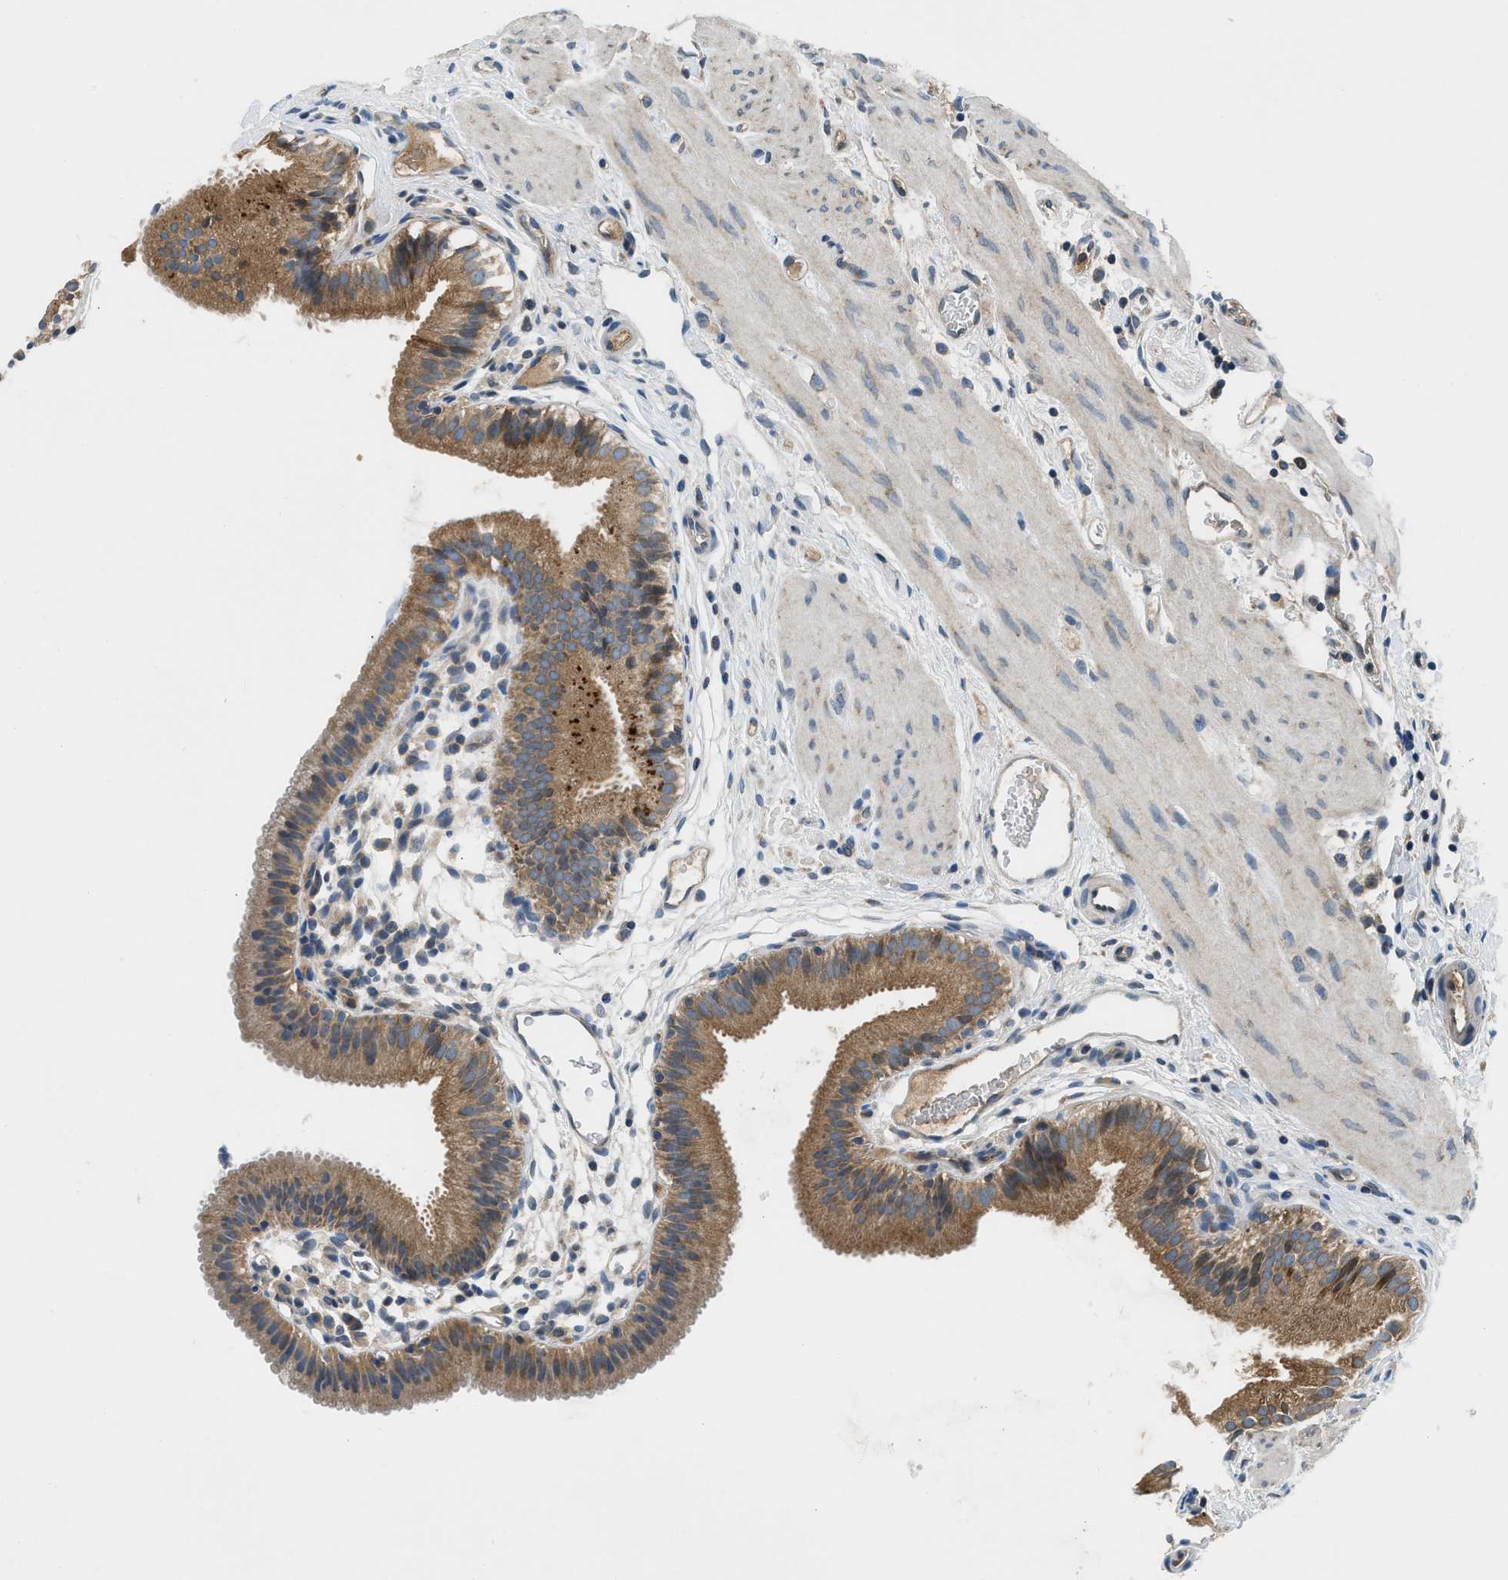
{"staining": {"intensity": "moderate", "quantity": ">75%", "location": "cytoplasmic/membranous"}, "tissue": "gallbladder", "cell_type": "Glandular cells", "image_type": "normal", "snomed": [{"axis": "morphology", "description": "Normal tissue, NOS"}, {"axis": "topography", "description": "Gallbladder"}], "caption": "Immunohistochemical staining of unremarkable human gallbladder exhibits medium levels of moderate cytoplasmic/membranous expression in approximately >75% of glandular cells. (DAB IHC with brightfield microscopy, high magnification).", "gene": "PAFAH2", "patient": {"sex": "female", "age": 26}}